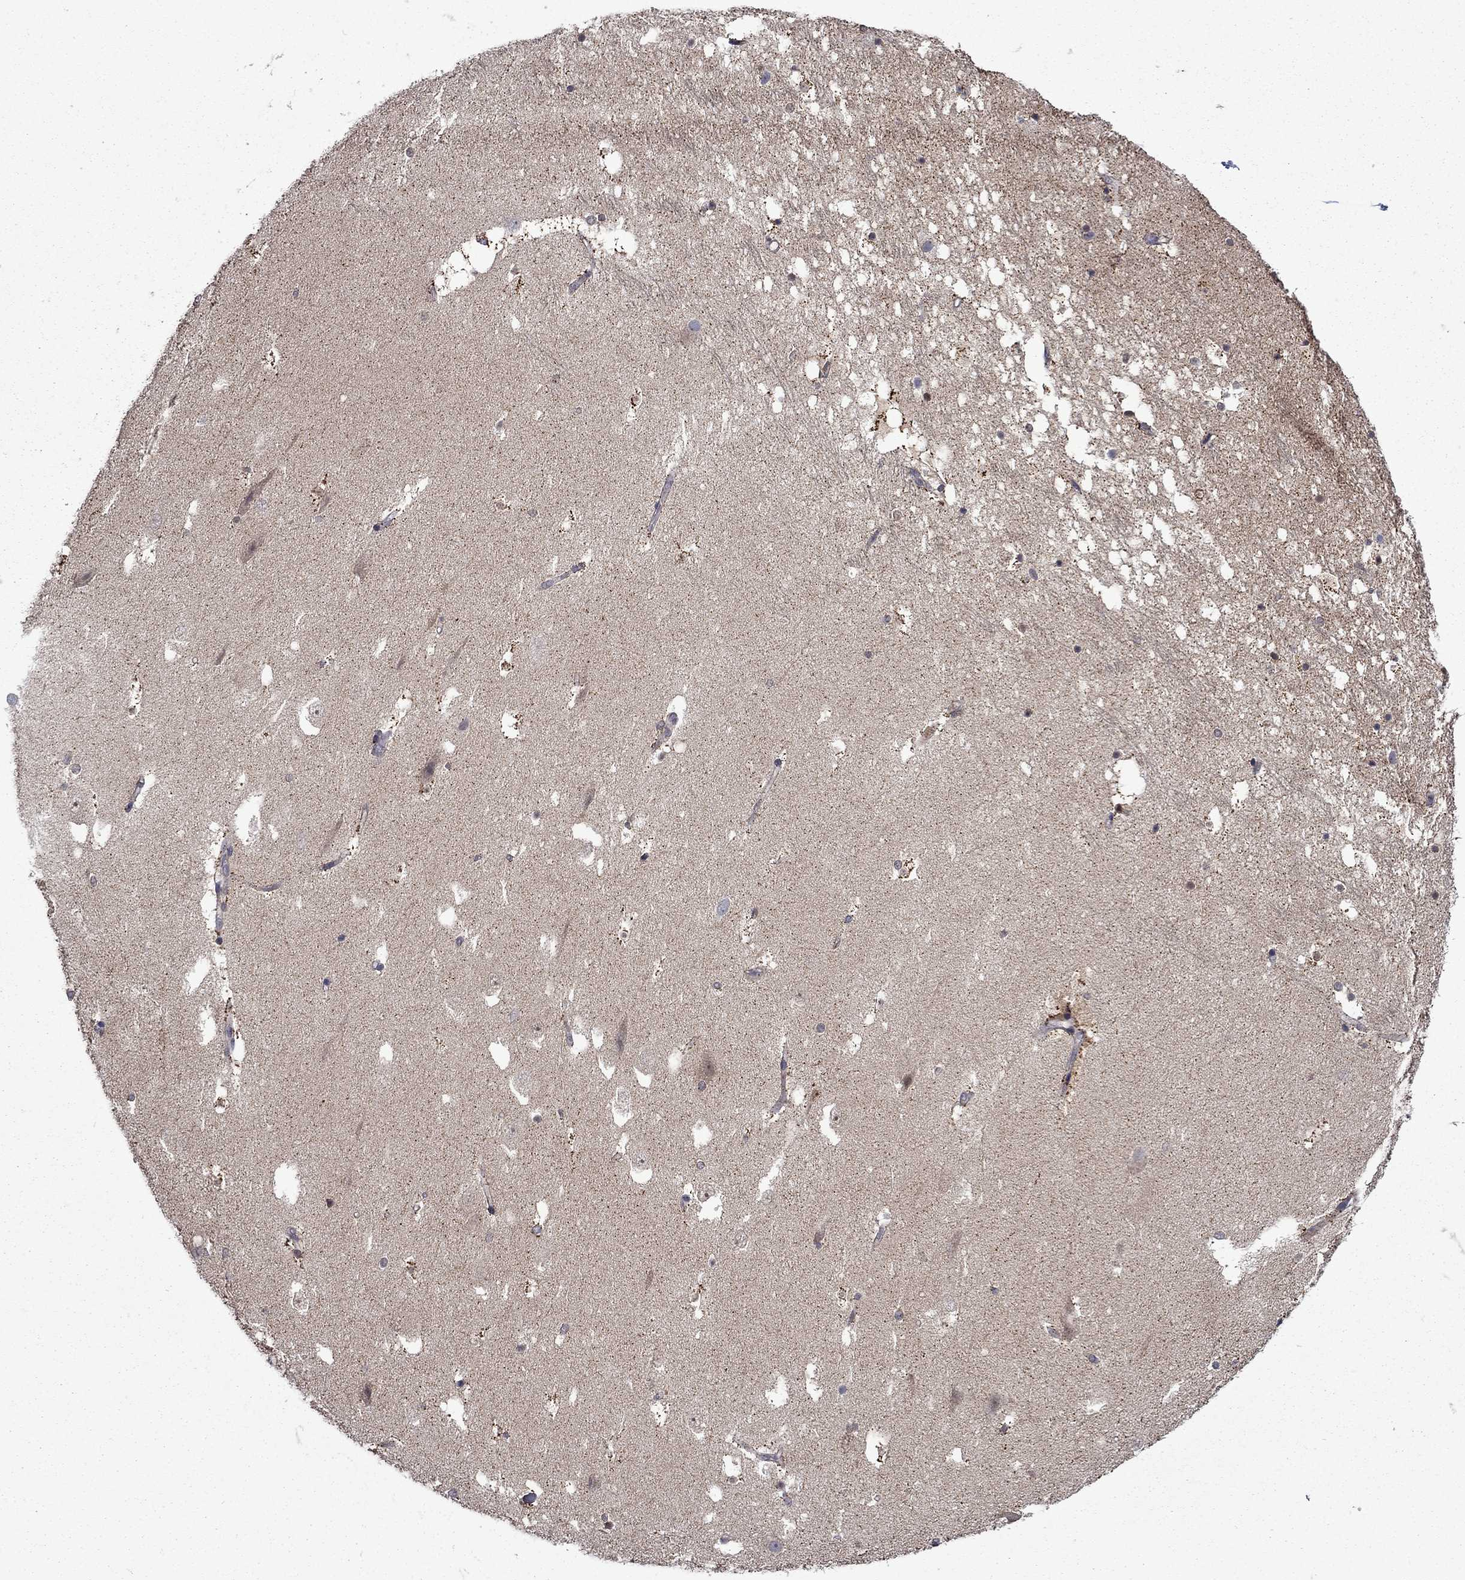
{"staining": {"intensity": "moderate", "quantity": "<25%", "location": "cytoplasmic/membranous"}, "tissue": "hippocampus", "cell_type": "Glial cells", "image_type": "normal", "snomed": [{"axis": "morphology", "description": "Normal tissue, NOS"}, {"axis": "topography", "description": "Hippocampus"}], "caption": "IHC micrograph of normal hippocampus: human hippocampus stained using immunohistochemistry (IHC) shows low levels of moderate protein expression localized specifically in the cytoplasmic/membranous of glial cells, appearing as a cytoplasmic/membranous brown color.", "gene": "TPMT", "patient": {"sex": "male", "age": 51}}